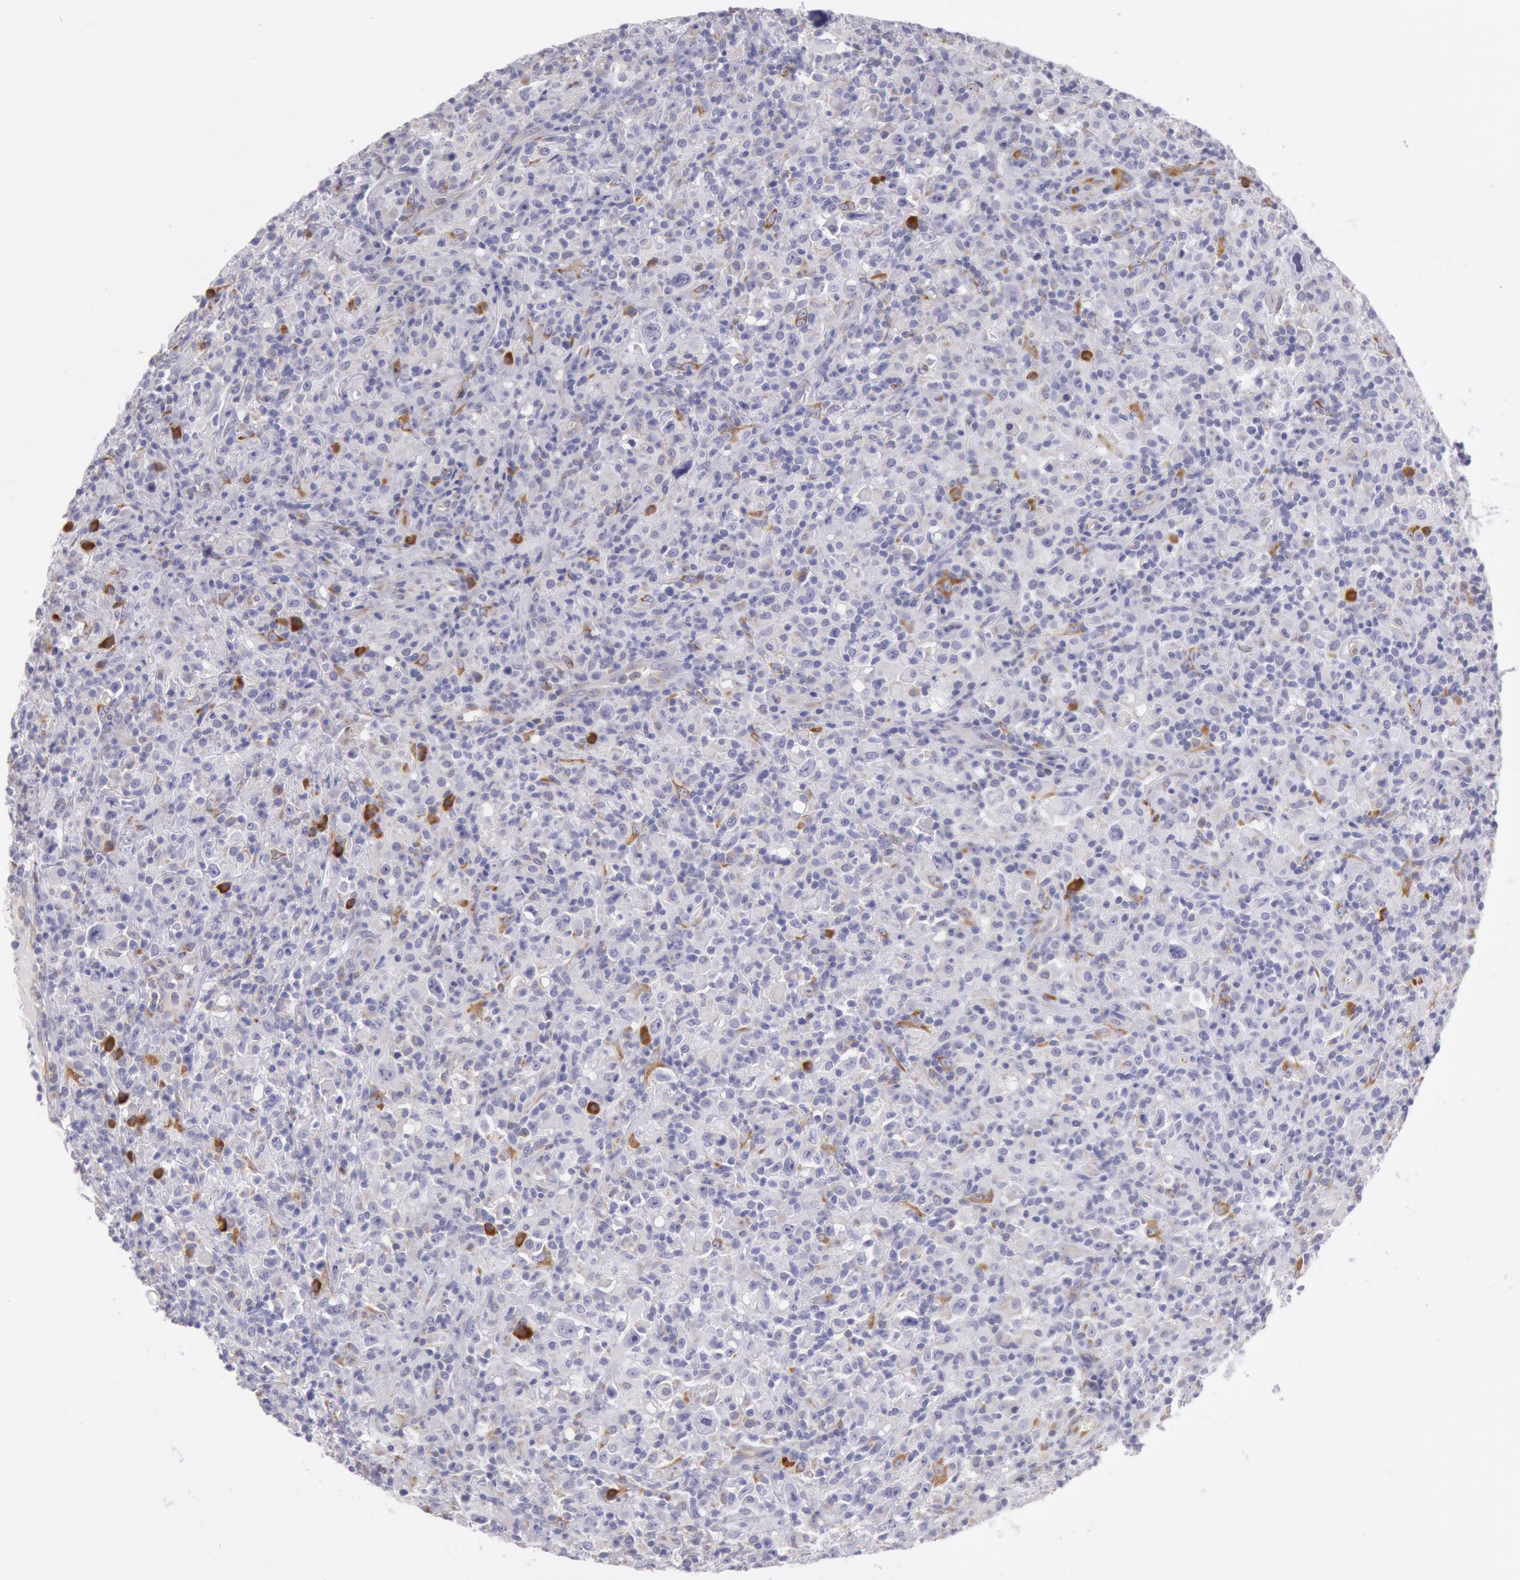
{"staining": {"intensity": "moderate", "quantity": "<25%", "location": "cytoplasmic/membranous"}, "tissue": "lymphoma", "cell_type": "Tumor cells", "image_type": "cancer", "snomed": [{"axis": "morphology", "description": "Hodgkin's disease, NOS"}, {"axis": "topography", "description": "Lymph node"}], "caption": "Lymphoma stained with a brown dye shows moderate cytoplasmic/membranous positive positivity in about <25% of tumor cells.", "gene": "CIDEB", "patient": {"sex": "male", "age": 46}}